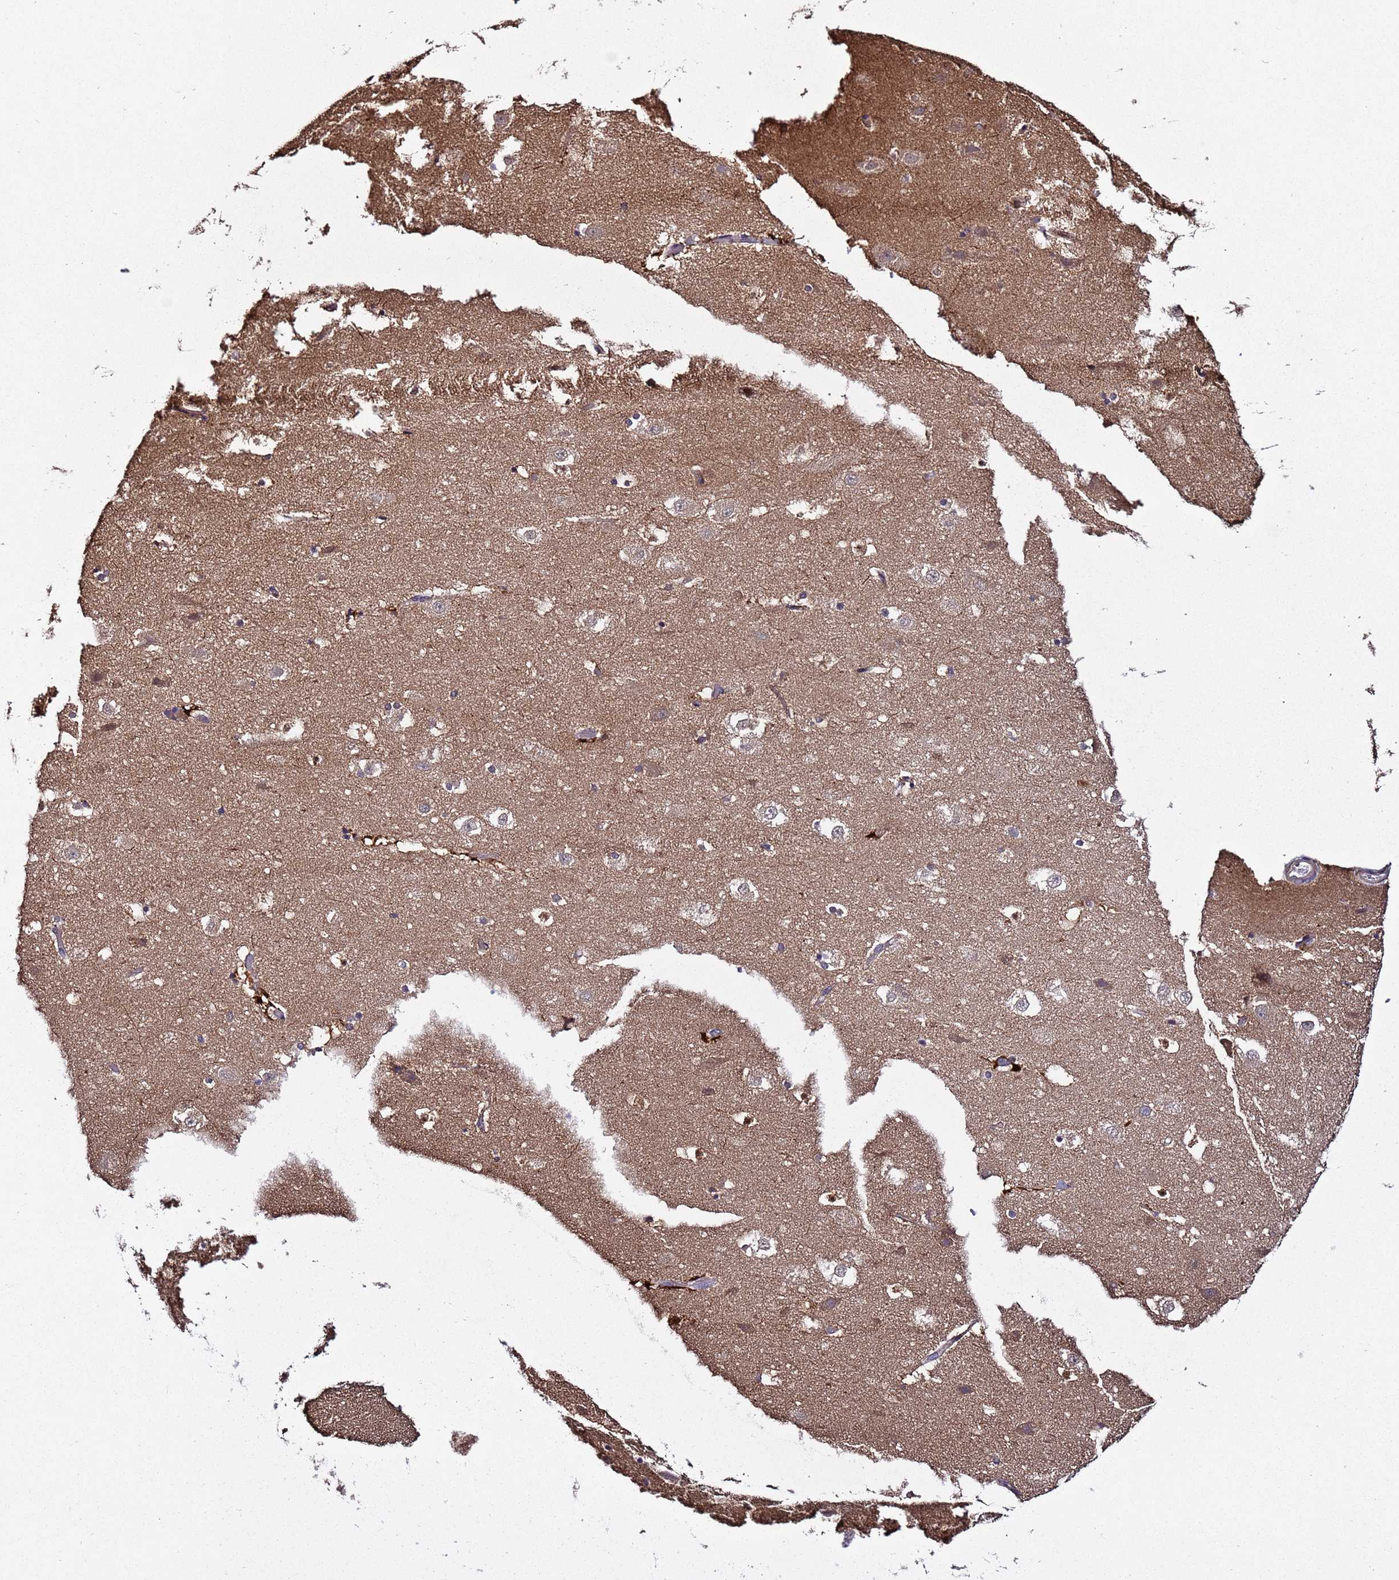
{"staining": {"intensity": "moderate", "quantity": "<25%", "location": "cytoplasmic/membranous"}, "tissue": "hippocampus", "cell_type": "Glial cells", "image_type": "normal", "snomed": [{"axis": "morphology", "description": "Normal tissue, NOS"}, {"axis": "topography", "description": "Hippocampus"}], "caption": "Immunohistochemistry (IHC) (DAB (3,3'-diaminobenzidine)) staining of benign human hippocampus exhibits moderate cytoplasmic/membranous protein positivity in about <25% of glial cells.", "gene": "PLXDC2", "patient": {"sex": "female", "age": 52}}